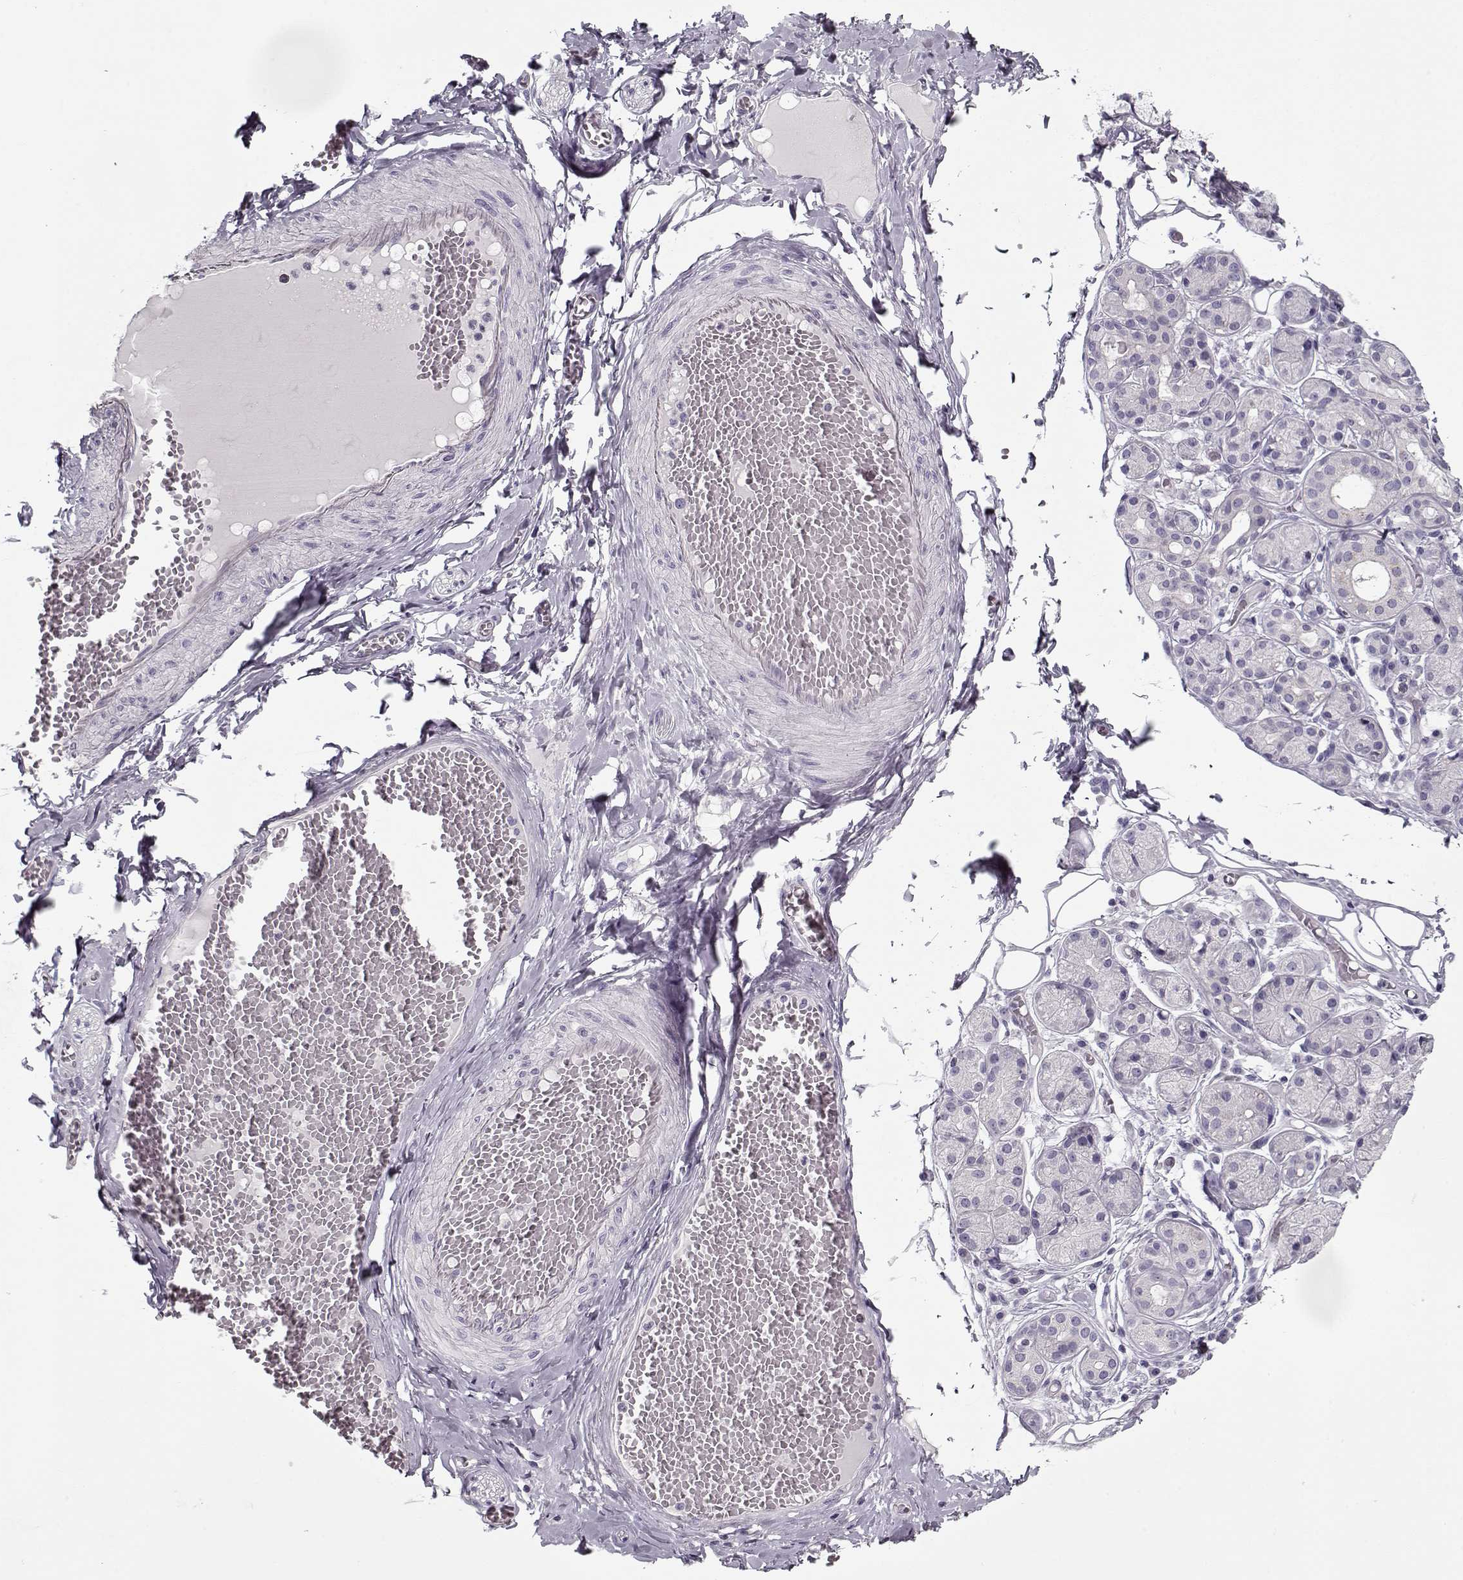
{"staining": {"intensity": "negative", "quantity": "none", "location": "none"}, "tissue": "salivary gland", "cell_type": "Glandular cells", "image_type": "normal", "snomed": [{"axis": "morphology", "description": "Normal tissue, NOS"}, {"axis": "topography", "description": "Salivary gland"}, {"axis": "topography", "description": "Peripheral nerve tissue"}], "caption": "Immunohistochemistry photomicrograph of benign human salivary gland stained for a protein (brown), which shows no staining in glandular cells.", "gene": "CCDC136", "patient": {"sex": "male", "age": 71}}